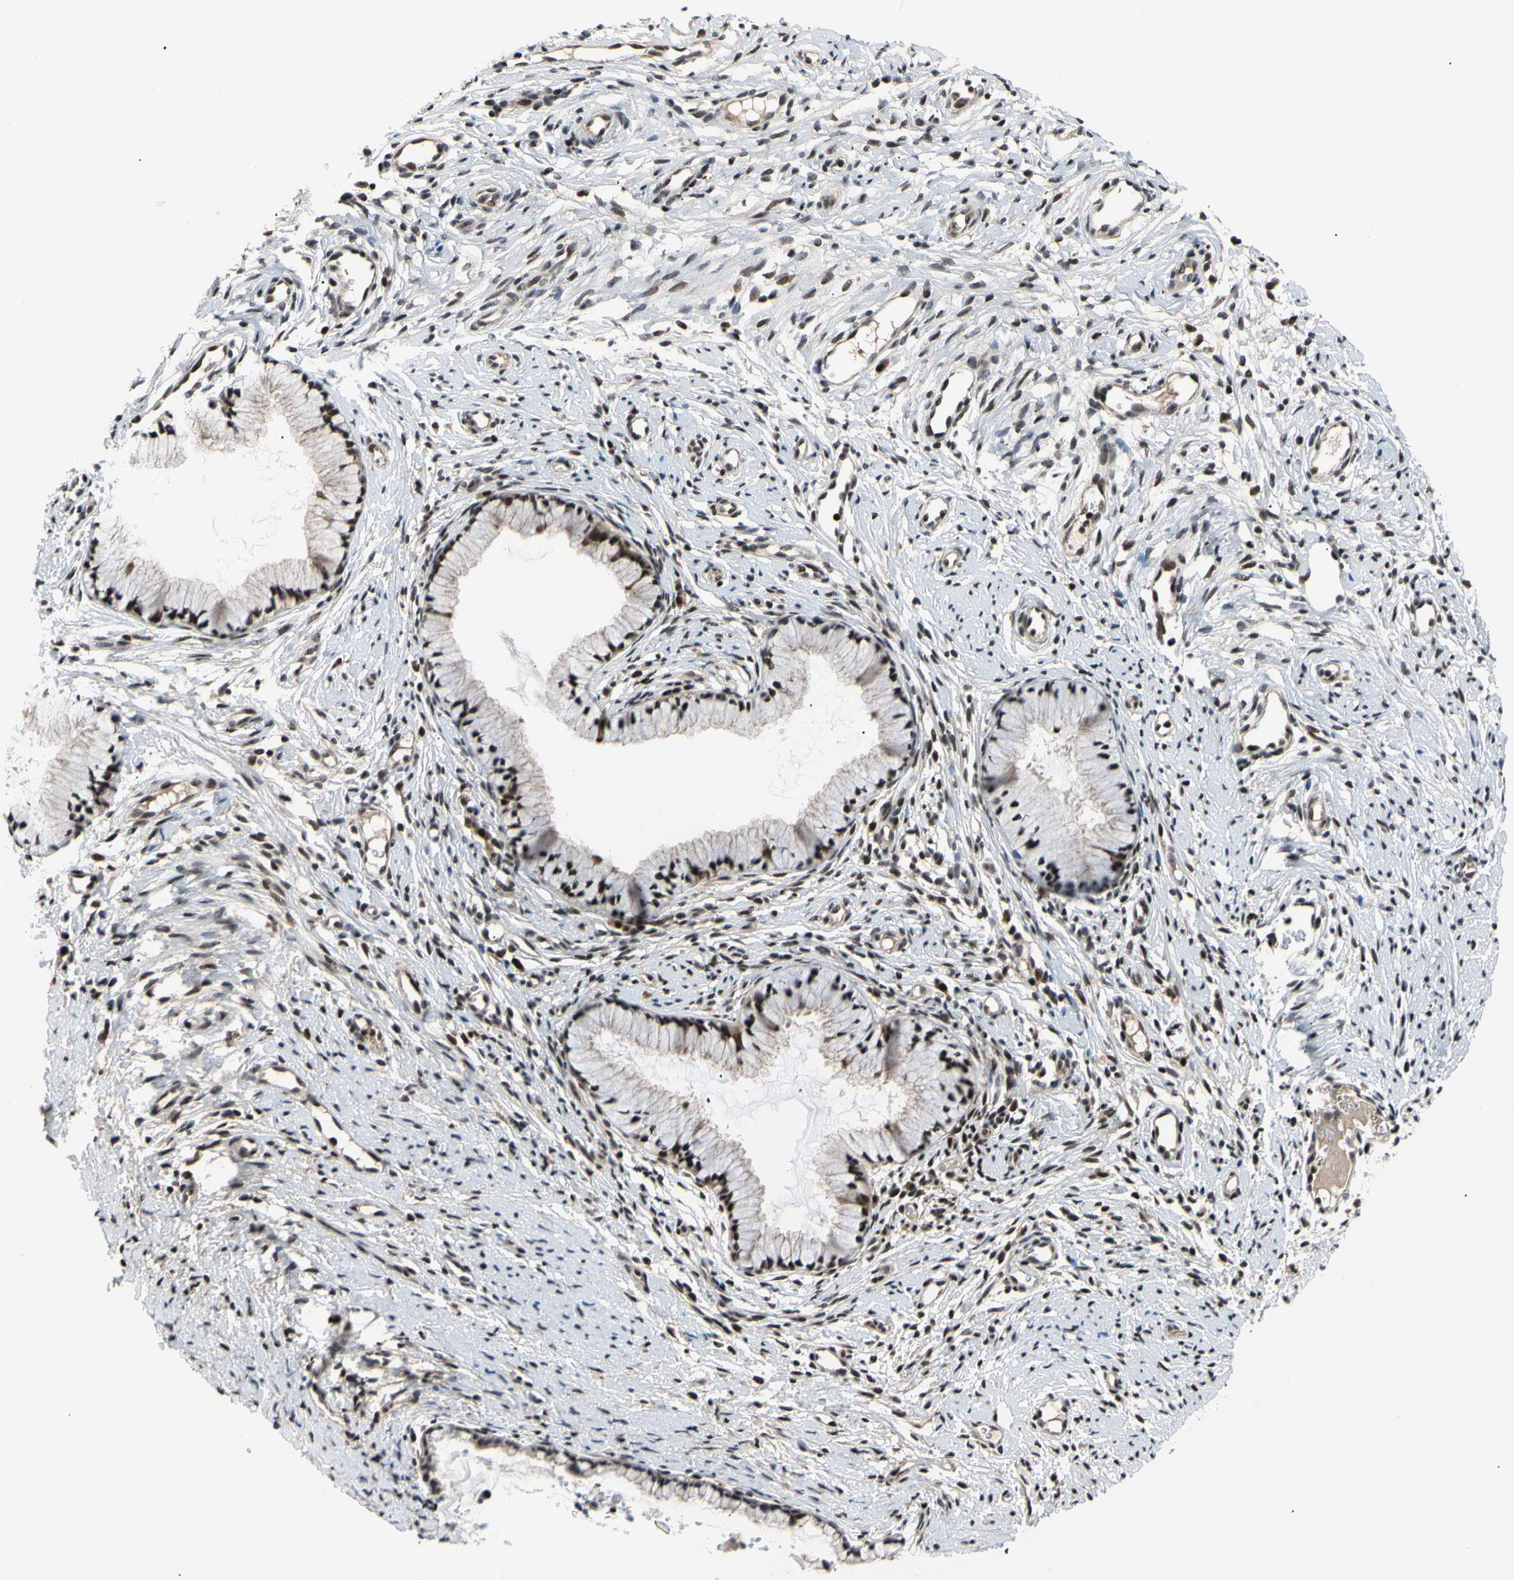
{"staining": {"intensity": "strong", "quantity": ">75%", "location": "nuclear"}, "tissue": "cervix", "cell_type": "Glandular cells", "image_type": "normal", "snomed": [{"axis": "morphology", "description": "Normal tissue, NOS"}, {"axis": "topography", "description": "Cervix"}], "caption": "Immunohistochemistry image of benign cervix stained for a protein (brown), which displays high levels of strong nuclear positivity in about >75% of glandular cells.", "gene": "E2F1", "patient": {"sex": "female", "age": 82}}